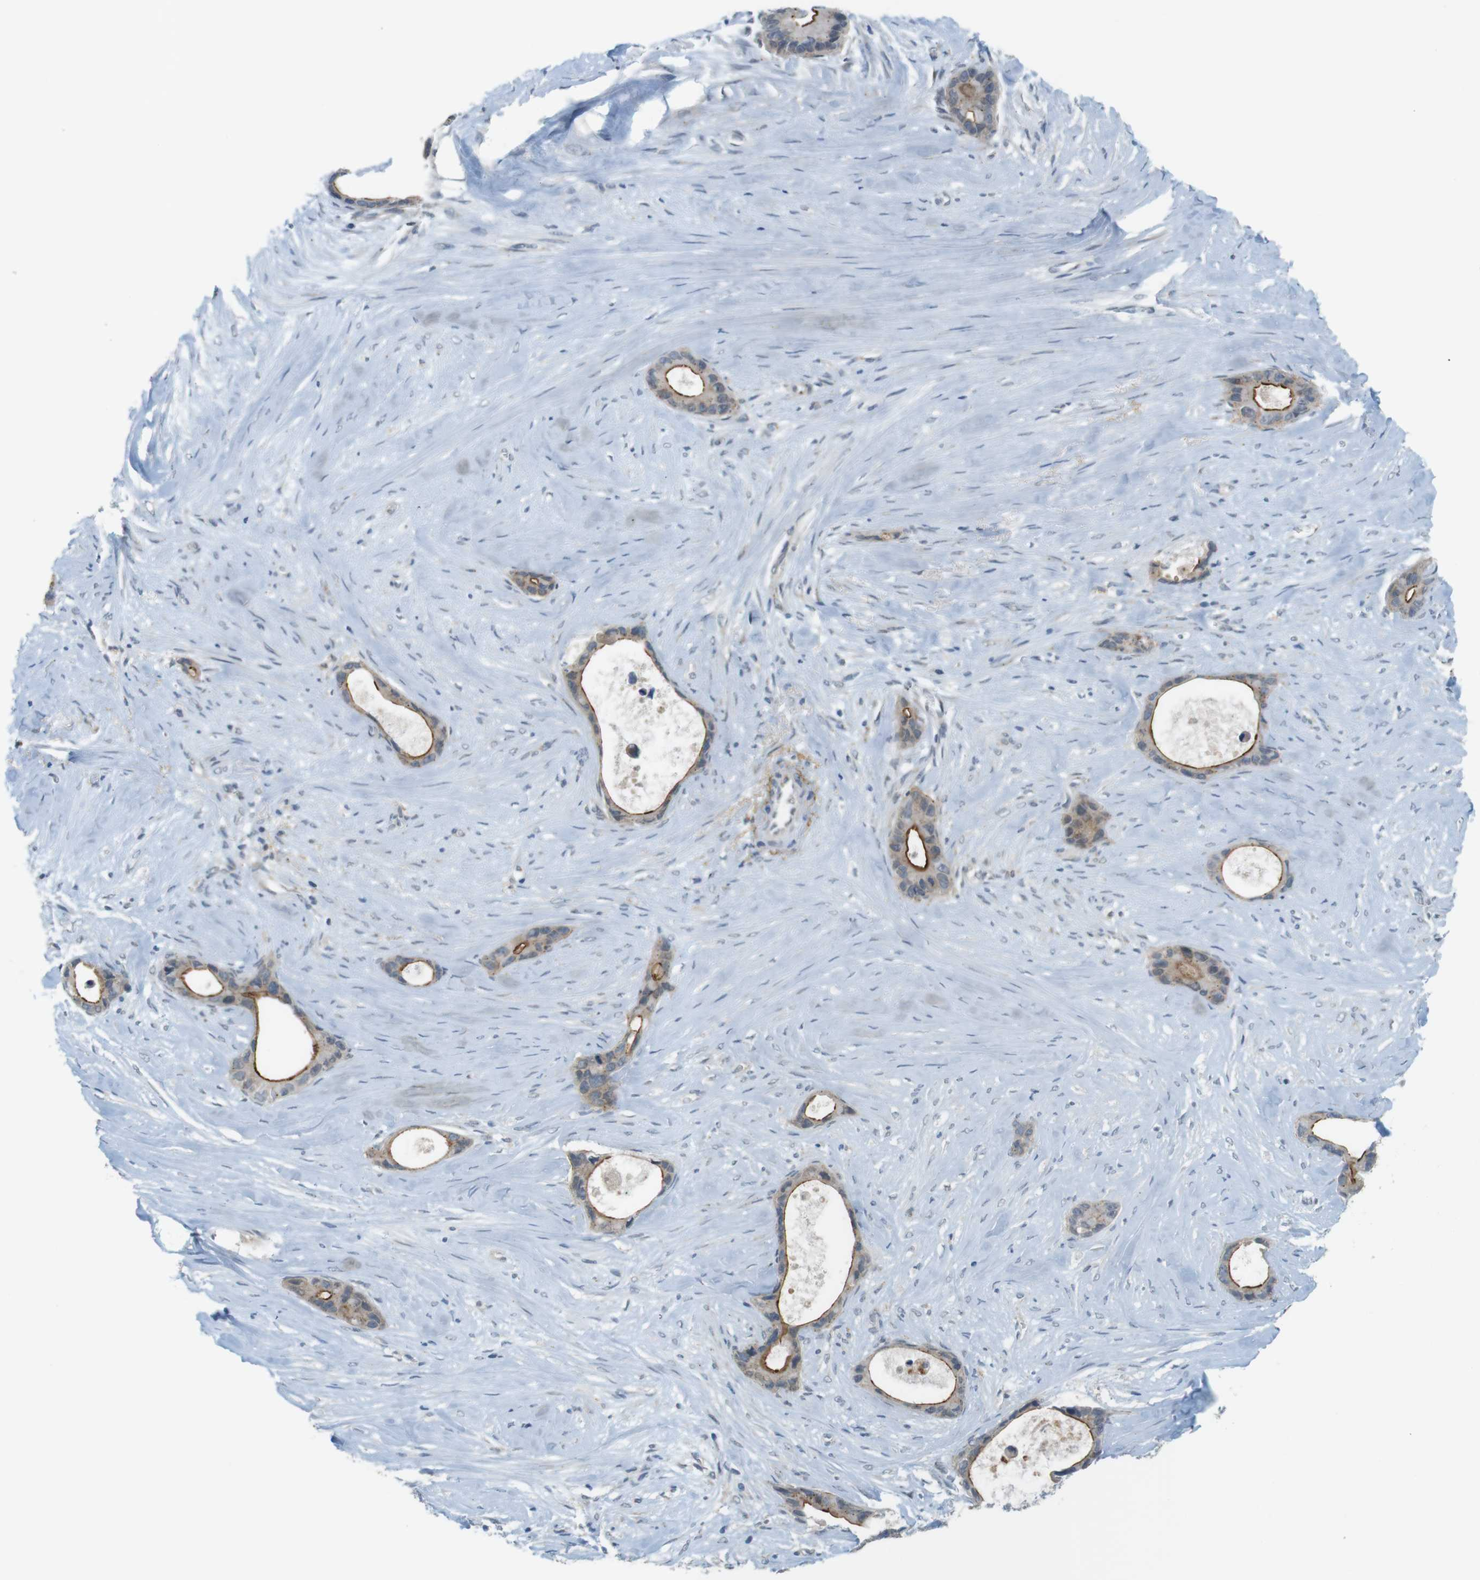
{"staining": {"intensity": "moderate", "quantity": ">75%", "location": "cytoplasmic/membranous"}, "tissue": "liver cancer", "cell_type": "Tumor cells", "image_type": "cancer", "snomed": [{"axis": "morphology", "description": "Cholangiocarcinoma"}, {"axis": "topography", "description": "Liver"}], "caption": "Immunohistochemistry (DAB (3,3'-diaminobenzidine)) staining of liver cholangiocarcinoma exhibits moderate cytoplasmic/membranous protein positivity in about >75% of tumor cells.", "gene": "UGT8", "patient": {"sex": "female", "age": 55}}